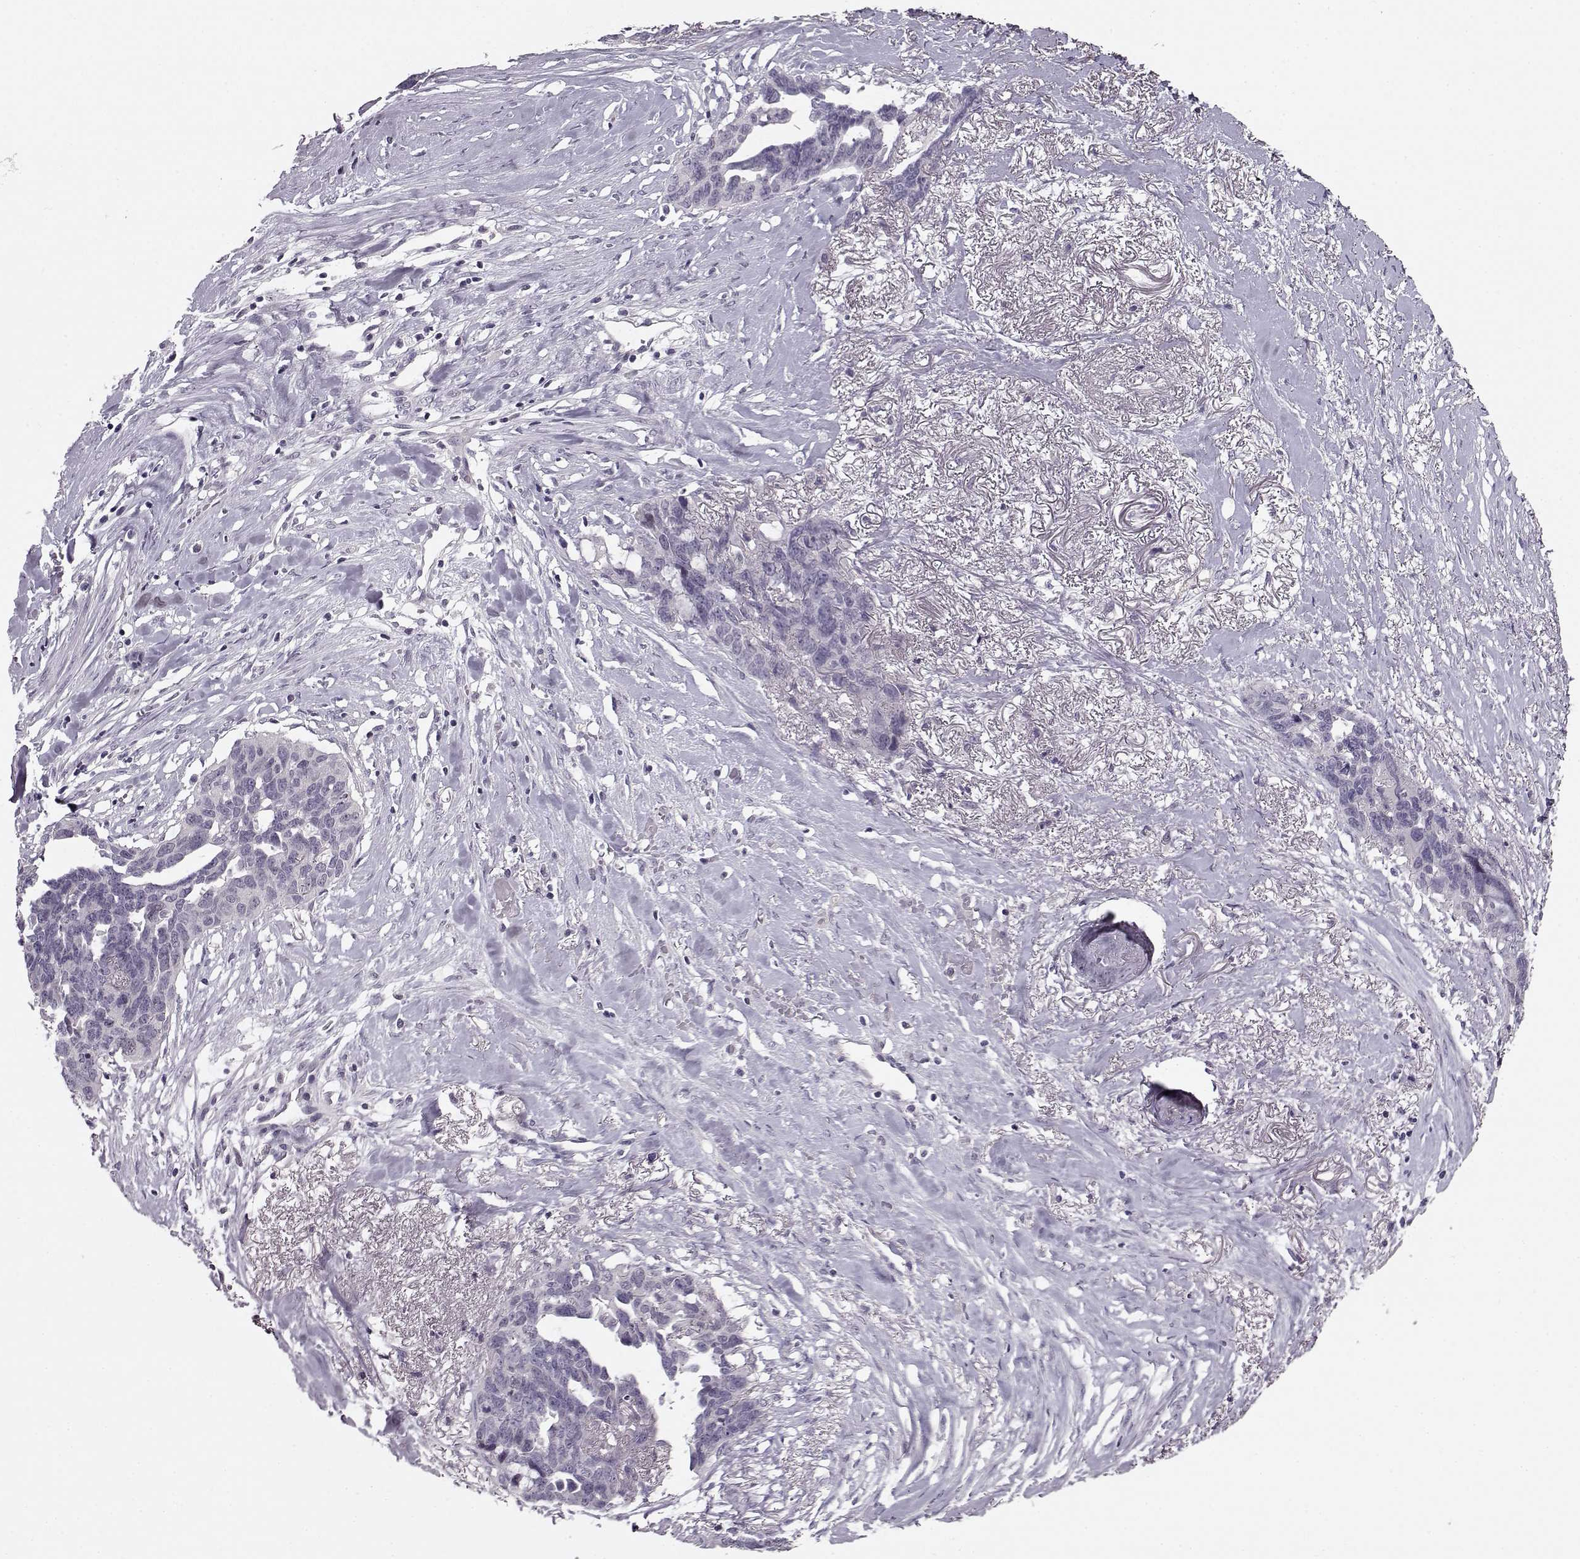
{"staining": {"intensity": "negative", "quantity": "none", "location": "none"}, "tissue": "ovarian cancer", "cell_type": "Tumor cells", "image_type": "cancer", "snomed": [{"axis": "morphology", "description": "Cystadenocarcinoma, serous, NOS"}, {"axis": "topography", "description": "Ovary"}], "caption": "IHC photomicrograph of neoplastic tissue: ovarian cancer (serous cystadenocarcinoma) stained with DAB (3,3'-diaminobenzidine) exhibits no significant protein expression in tumor cells.", "gene": "RP1L1", "patient": {"sex": "female", "age": 69}}